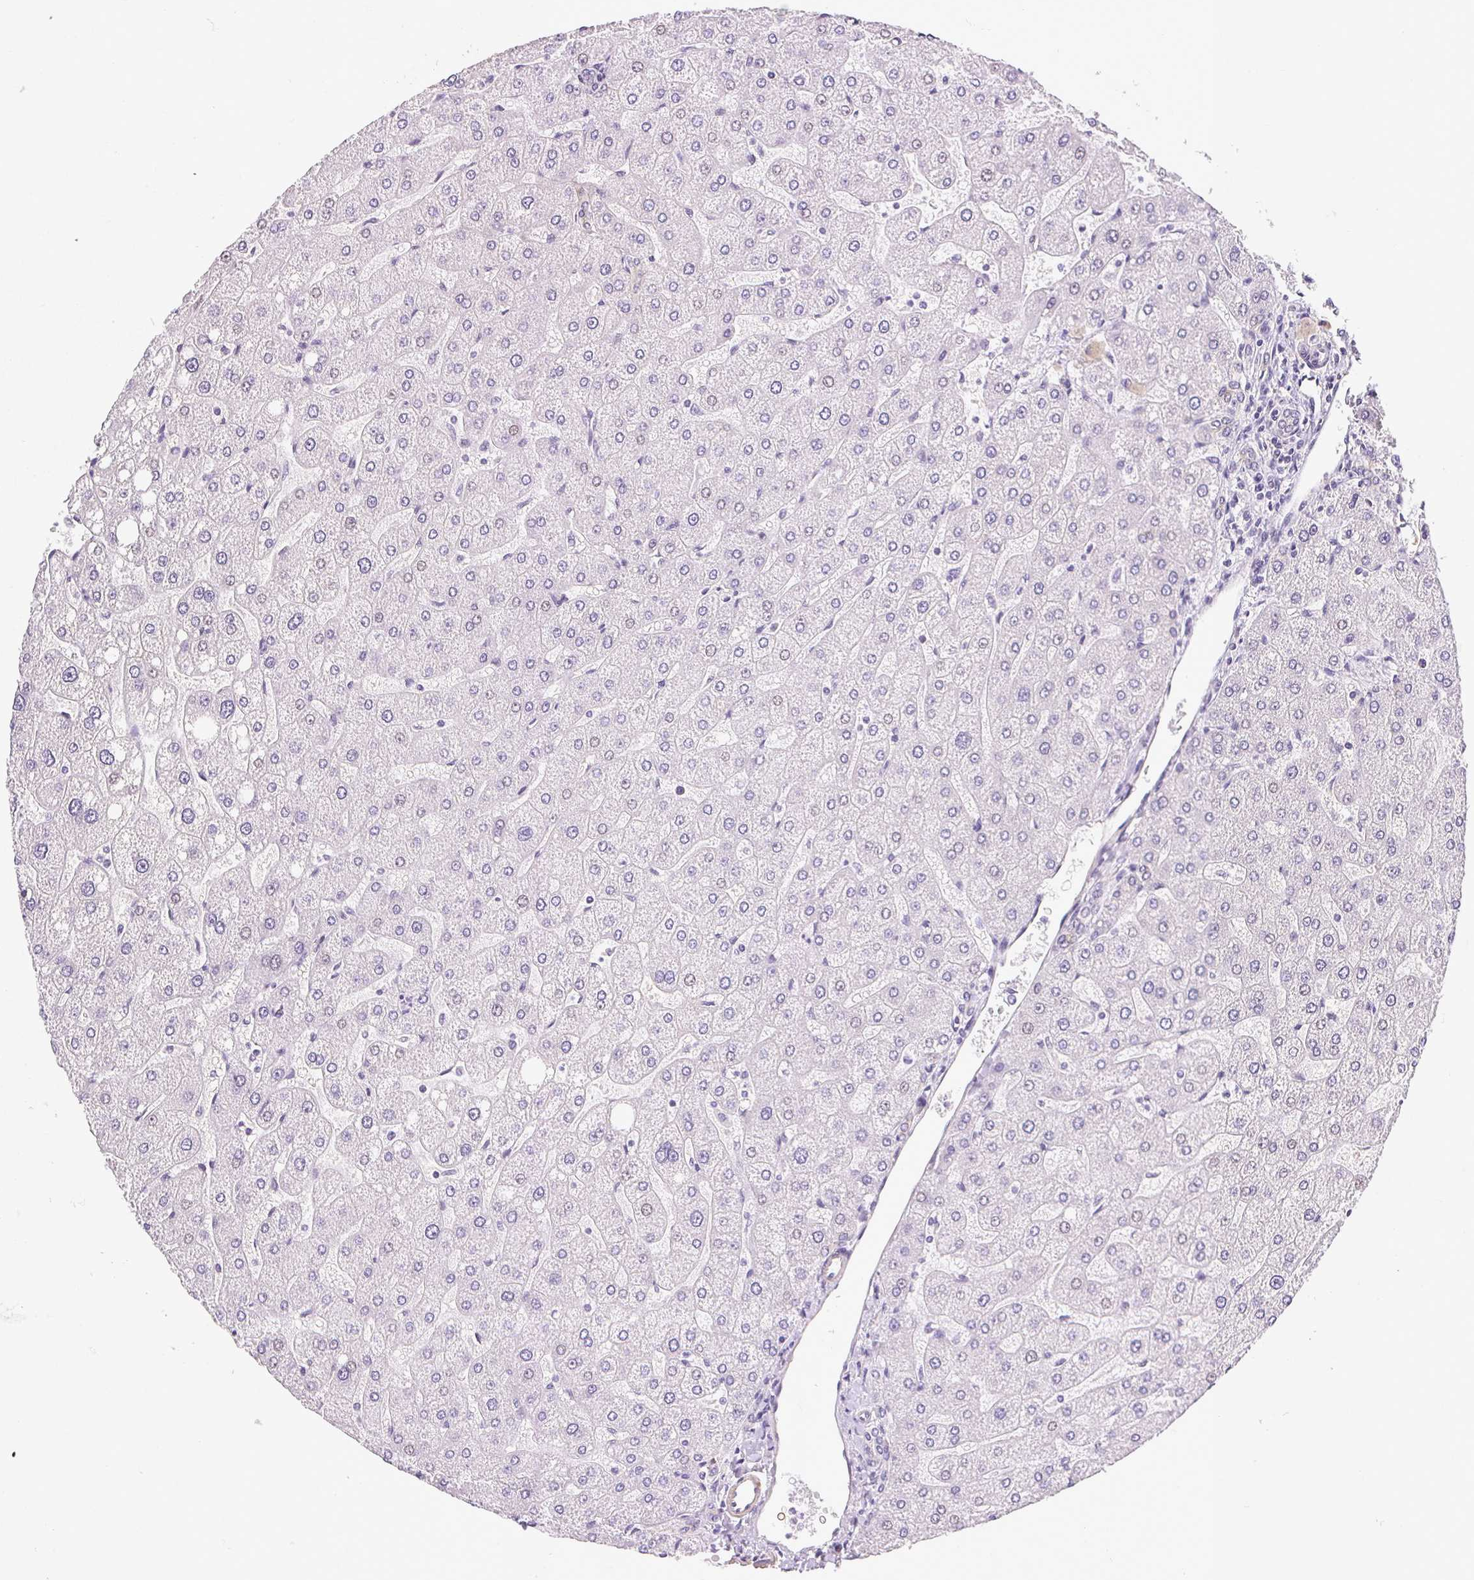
{"staining": {"intensity": "negative", "quantity": "none", "location": "none"}, "tissue": "liver", "cell_type": "Cholangiocytes", "image_type": "normal", "snomed": [{"axis": "morphology", "description": "Normal tissue, NOS"}, {"axis": "topography", "description": "Liver"}], "caption": "The immunohistochemistry (IHC) photomicrograph has no significant staining in cholangiocytes of liver. (DAB (3,3'-diaminobenzidine) immunohistochemistry visualized using brightfield microscopy, high magnification).", "gene": "CSN1S1", "patient": {"sex": "male", "age": 67}}